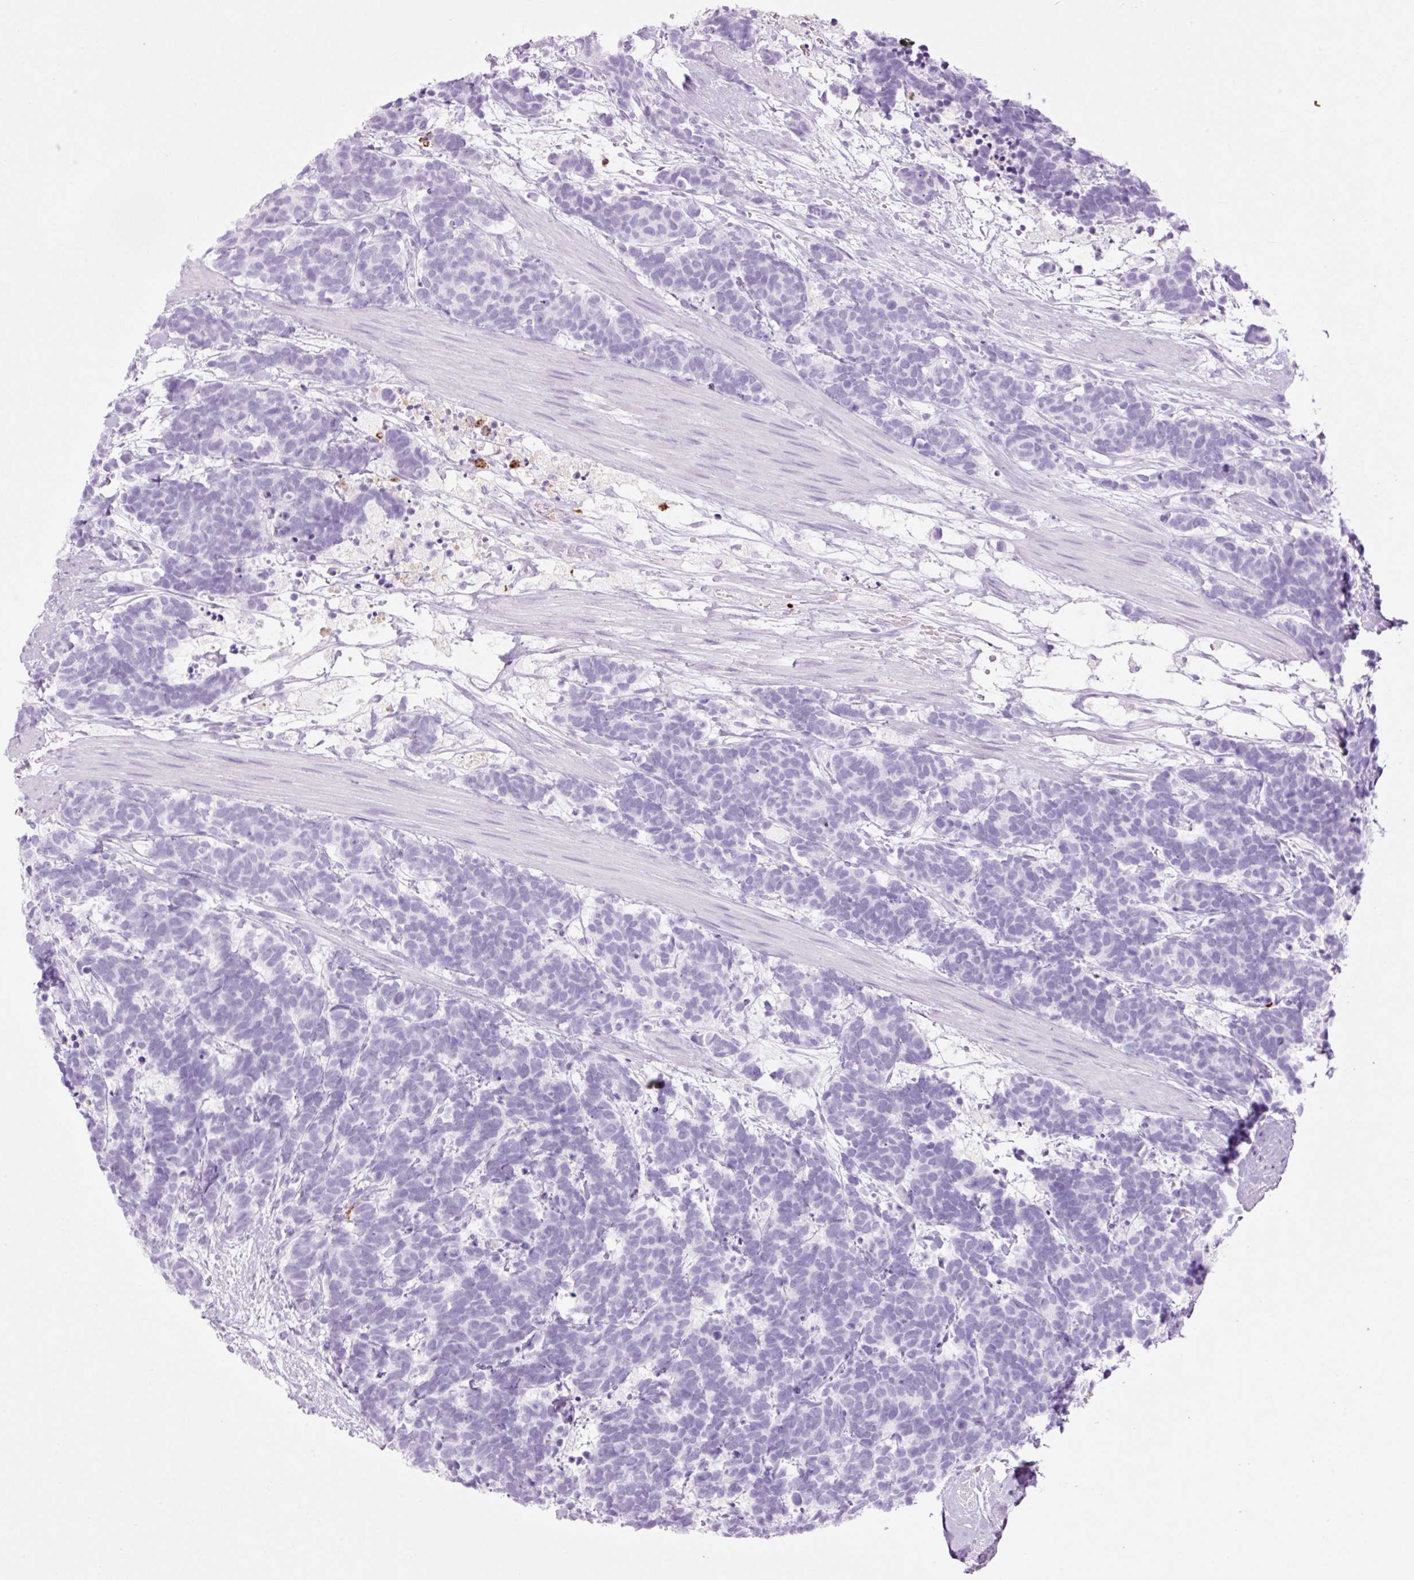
{"staining": {"intensity": "negative", "quantity": "none", "location": "none"}, "tissue": "carcinoid", "cell_type": "Tumor cells", "image_type": "cancer", "snomed": [{"axis": "morphology", "description": "Carcinoma, NOS"}, {"axis": "morphology", "description": "Carcinoid, malignant, NOS"}, {"axis": "topography", "description": "Prostate"}], "caption": "The IHC micrograph has no significant expression in tumor cells of carcinoma tissue. (DAB immunohistochemistry, high magnification).", "gene": "LYZ", "patient": {"sex": "male", "age": 57}}